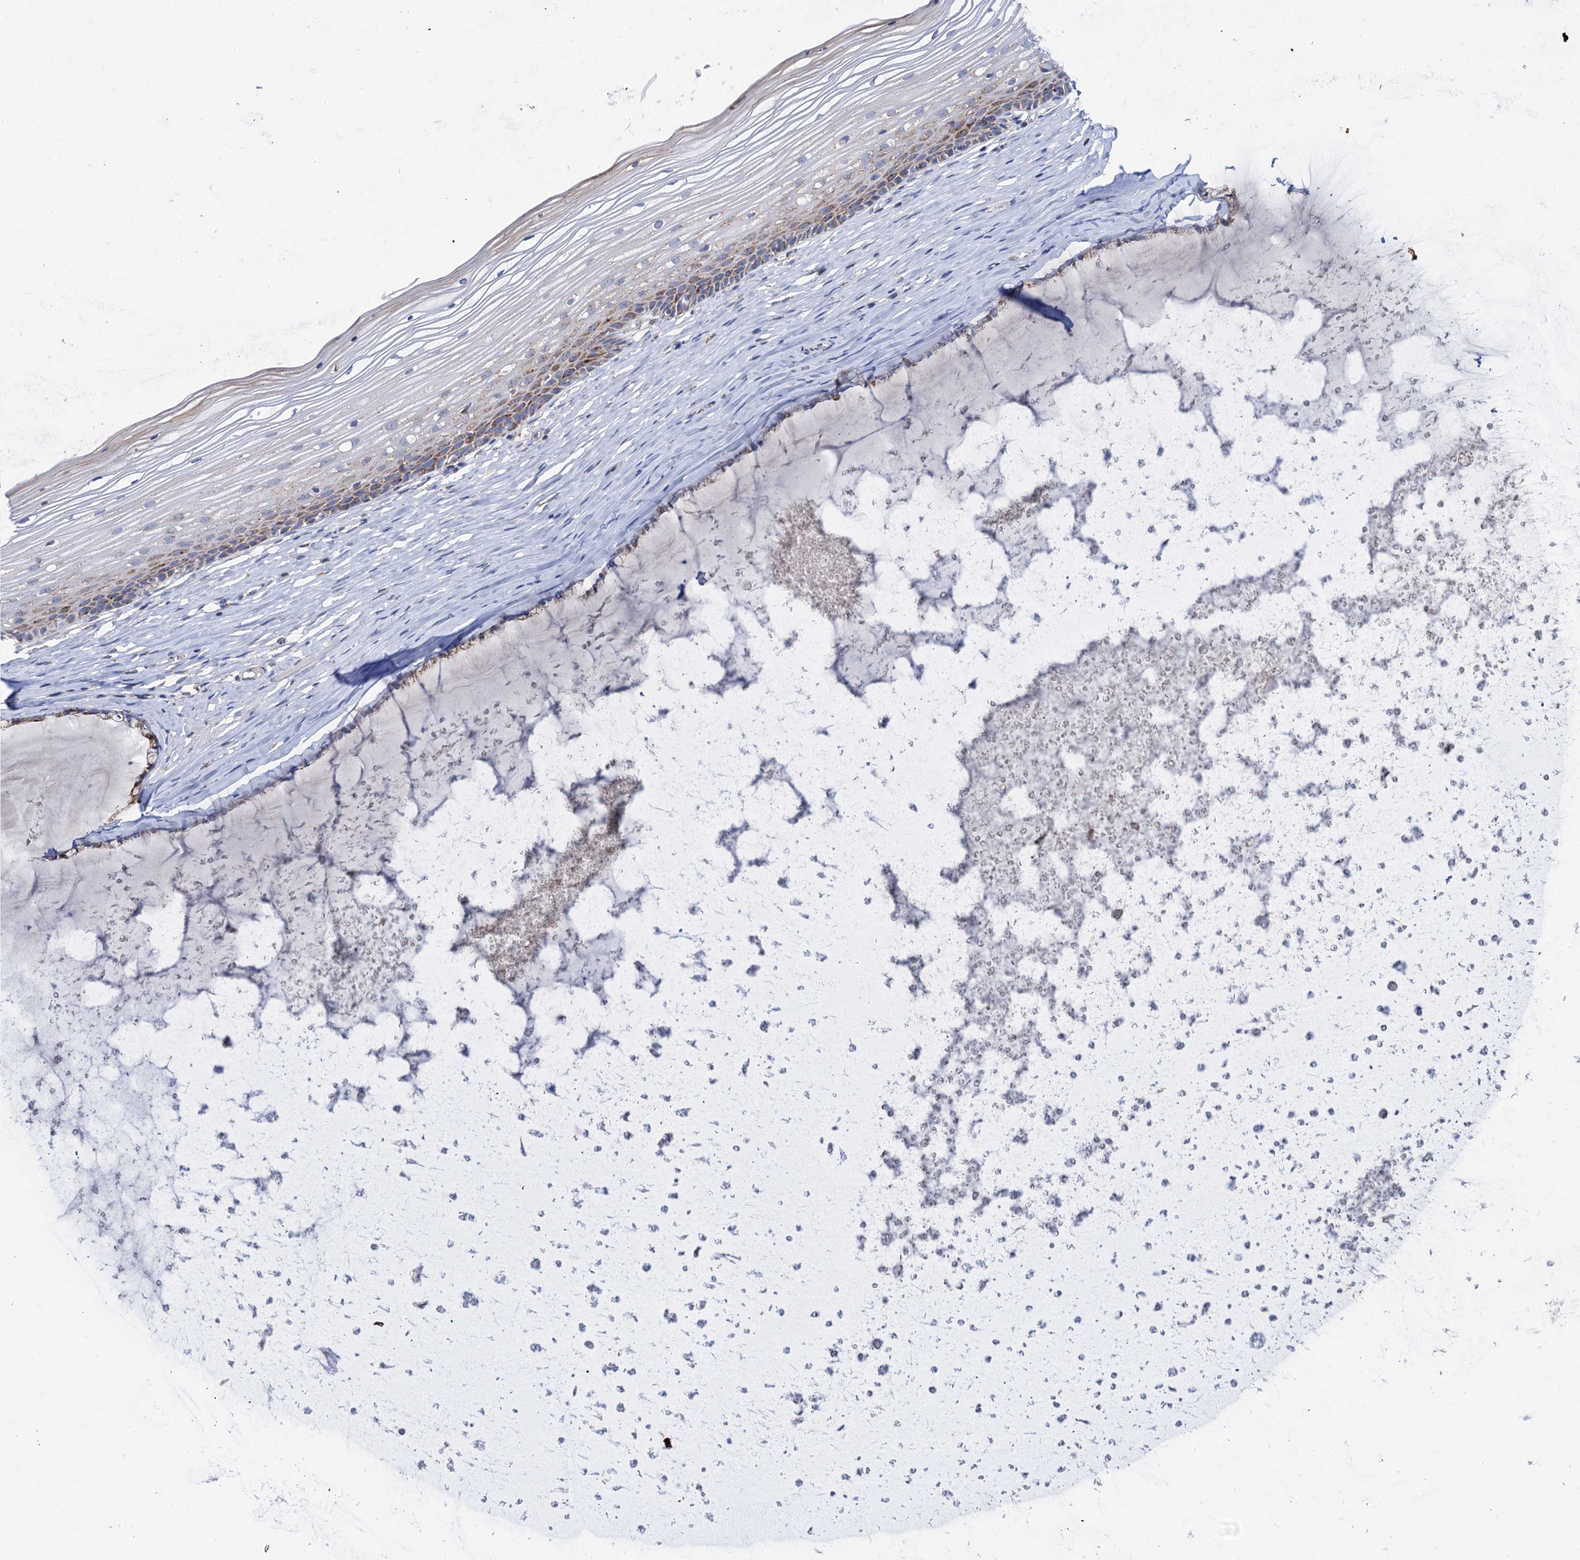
{"staining": {"intensity": "moderate", "quantity": "25%-75%", "location": "cytoplasmic/membranous"}, "tissue": "vagina", "cell_type": "Squamous epithelial cells", "image_type": "normal", "snomed": [{"axis": "morphology", "description": "Normal tissue, NOS"}, {"axis": "topography", "description": "Vagina"}, {"axis": "topography", "description": "Cervix"}], "caption": "About 25%-75% of squamous epithelial cells in normal vagina reveal moderate cytoplasmic/membranous protein positivity as visualized by brown immunohistochemical staining.", "gene": "C2CD3", "patient": {"sex": "female", "age": 40}}